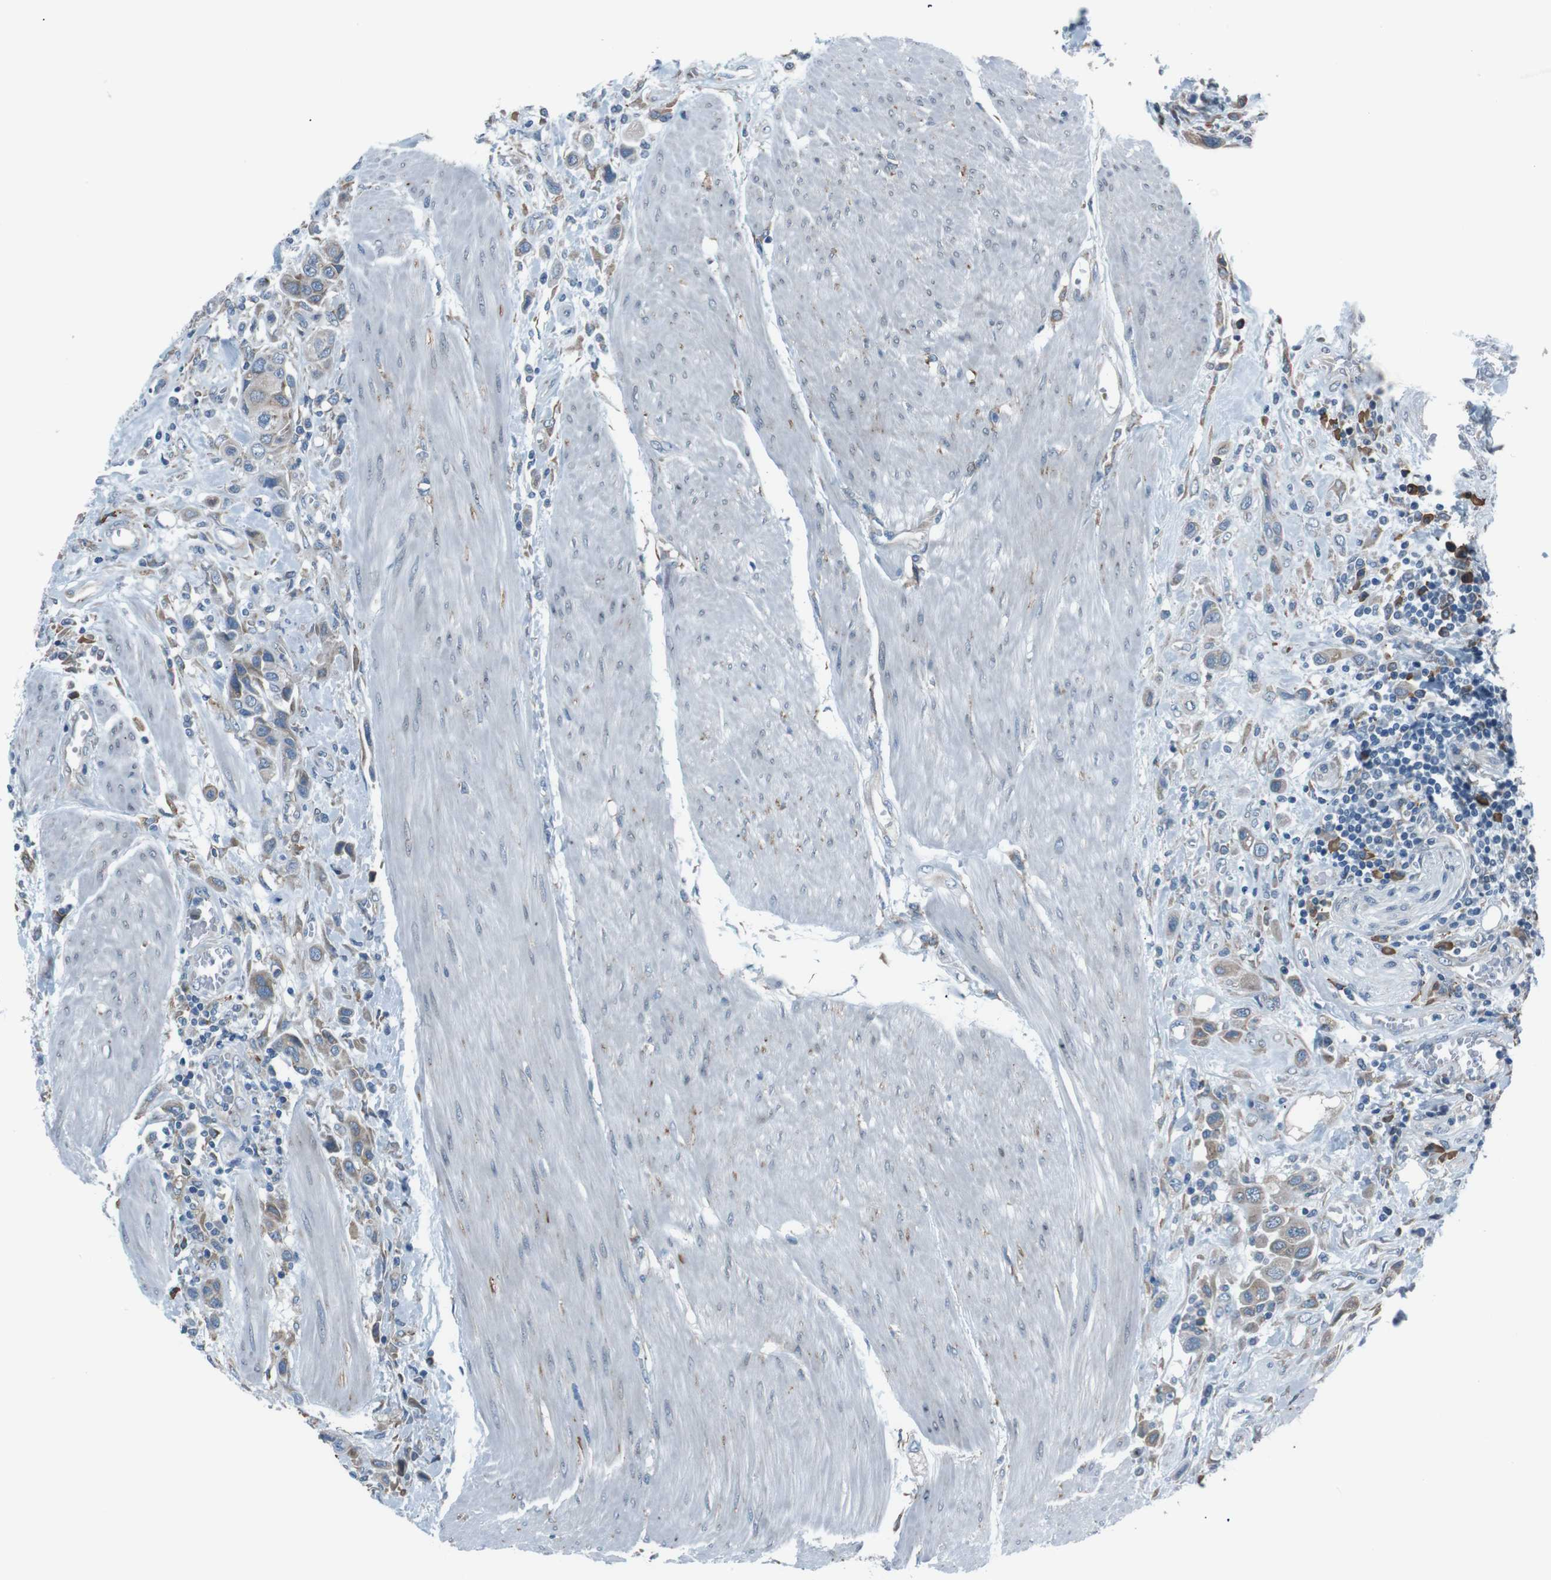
{"staining": {"intensity": "moderate", "quantity": ">75%", "location": "cytoplasmic/membranous"}, "tissue": "urothelial cancer", "cell_type": "Tumor cells", "image_type": "cancer", "snomed": [{"axis": "morphology", "description": "Urothelial carcinoma, High grade"}, {"axis": "topography", "description": "Urinary bladder"}], "caption": "High-grade urothelial carcinoma stained for a protein (brown) displays moderate cytoplasmic/membranous positive staining in about >75% of tumor cells.", "gene": "SIGMAR1", "patient": {"sex": "male", "age": 50}}